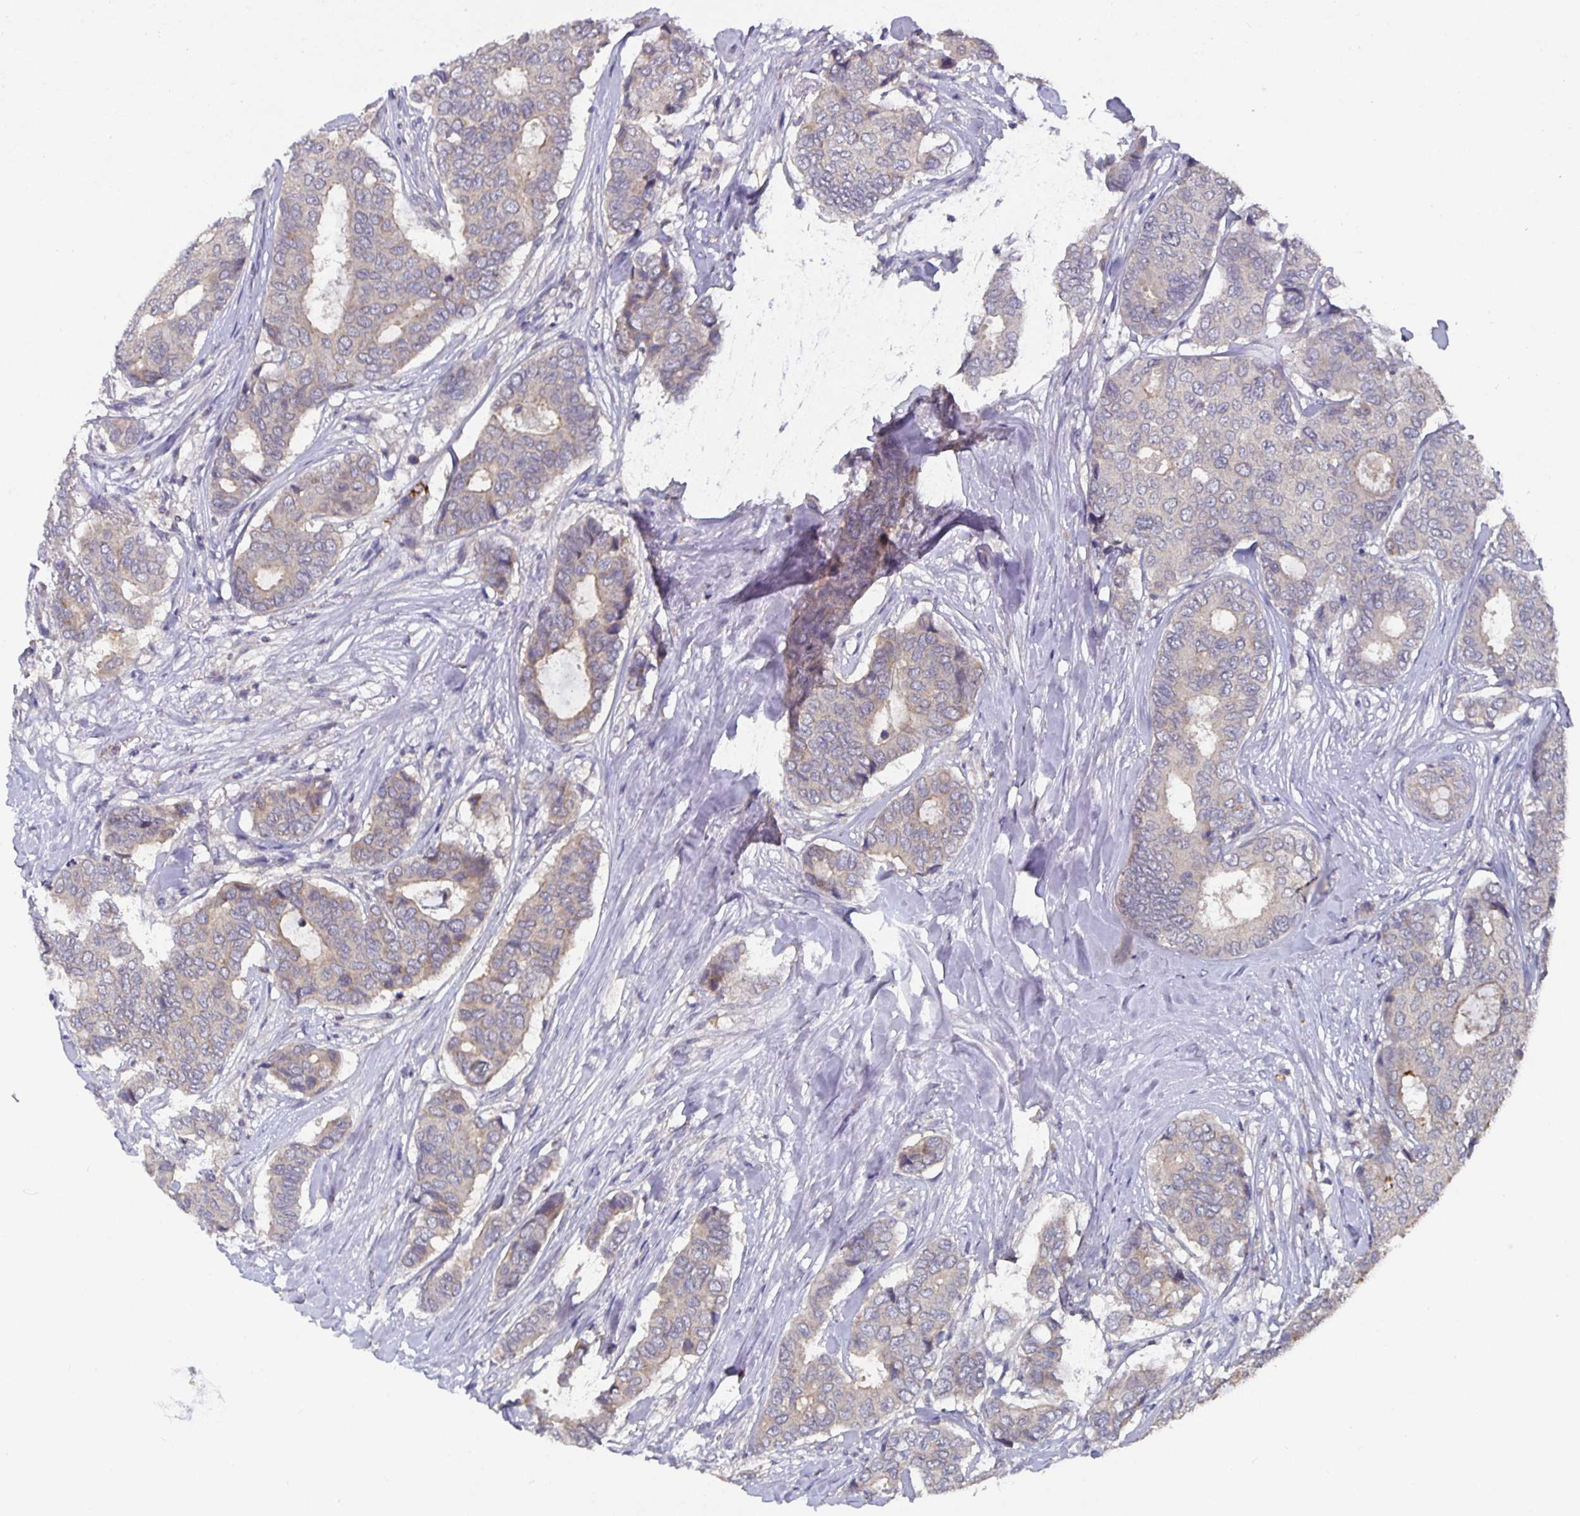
{"staining": {"intensity": "weak", "quantity": "25%-75%", "location": "cytoplasmic/membranous"}, "tissue": "breast cancer", "cell_type": "Tumor cells", "image_type": "cancer", "snomed": [{"axis": "morphology", "description": "Duct carcinoma"}, {"axis": "topography", "description": "Breast"}], "caption": "There is low levels of weak cytoplasmic/membranous expression in tumor cells of breast cancer, as demonstrated by immunohistochemical staining (brown color).", "gene": "HEPN1", "patient": {"sex": "female", "age": 75}}